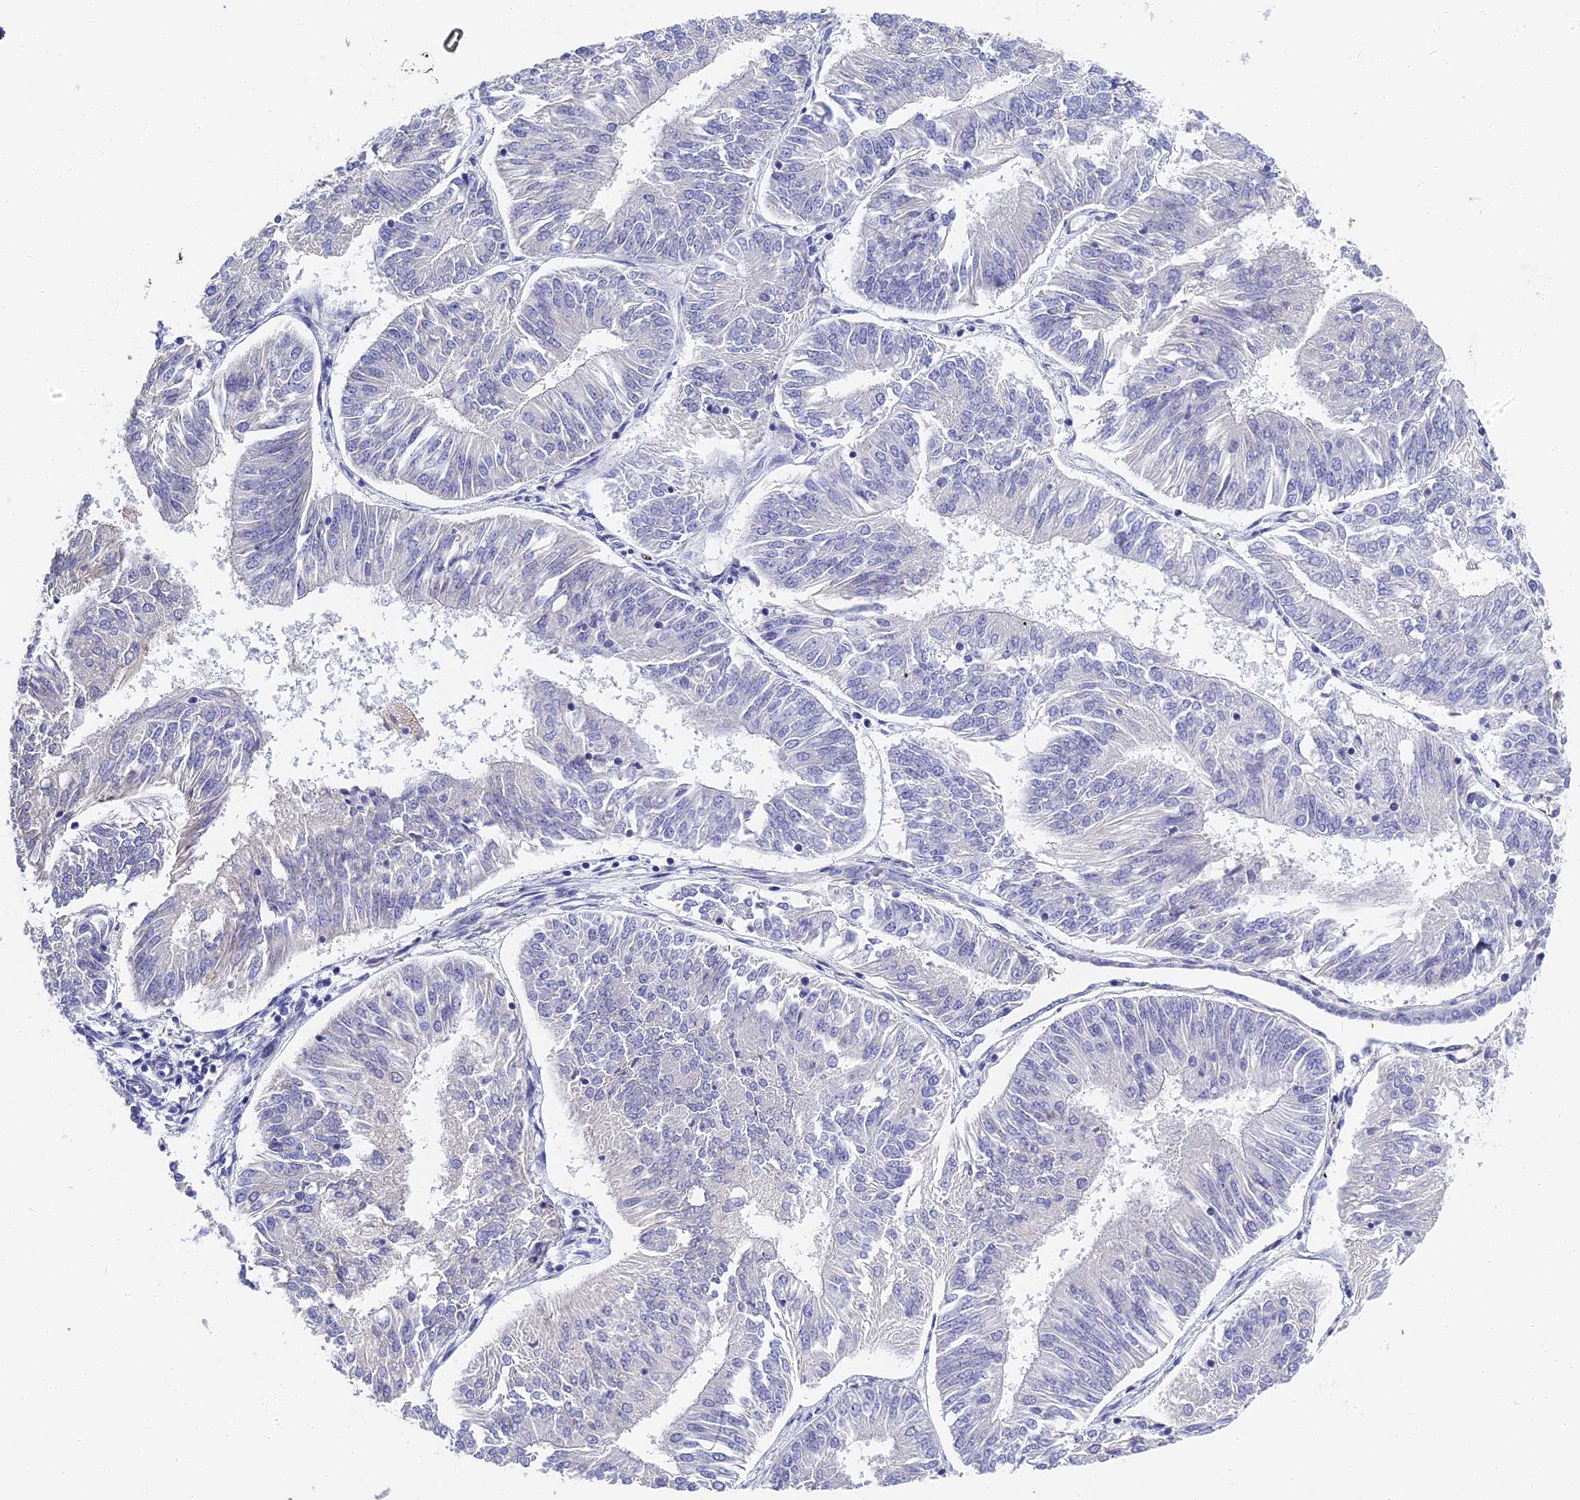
{"staining": {"intensity": "negative", "quantity": "none", "location": "none"}, "tissue": "endometrial cancer", "cell_type": "Tumor cells", "image_type": "cancer", "snomed": [{"axis": "morphology", "description": "Adenocarcinoma, NOS"}, {"axis": "topography", "description": "Endometrium"}], "caption": "The immunohistochemistry histopathology image has no significant staining in tumor cells of endometrial cancer (adenocarcinoma) tissue.", "gene": "ITIH1", "patient": {"sex": "female", "age": 58}}